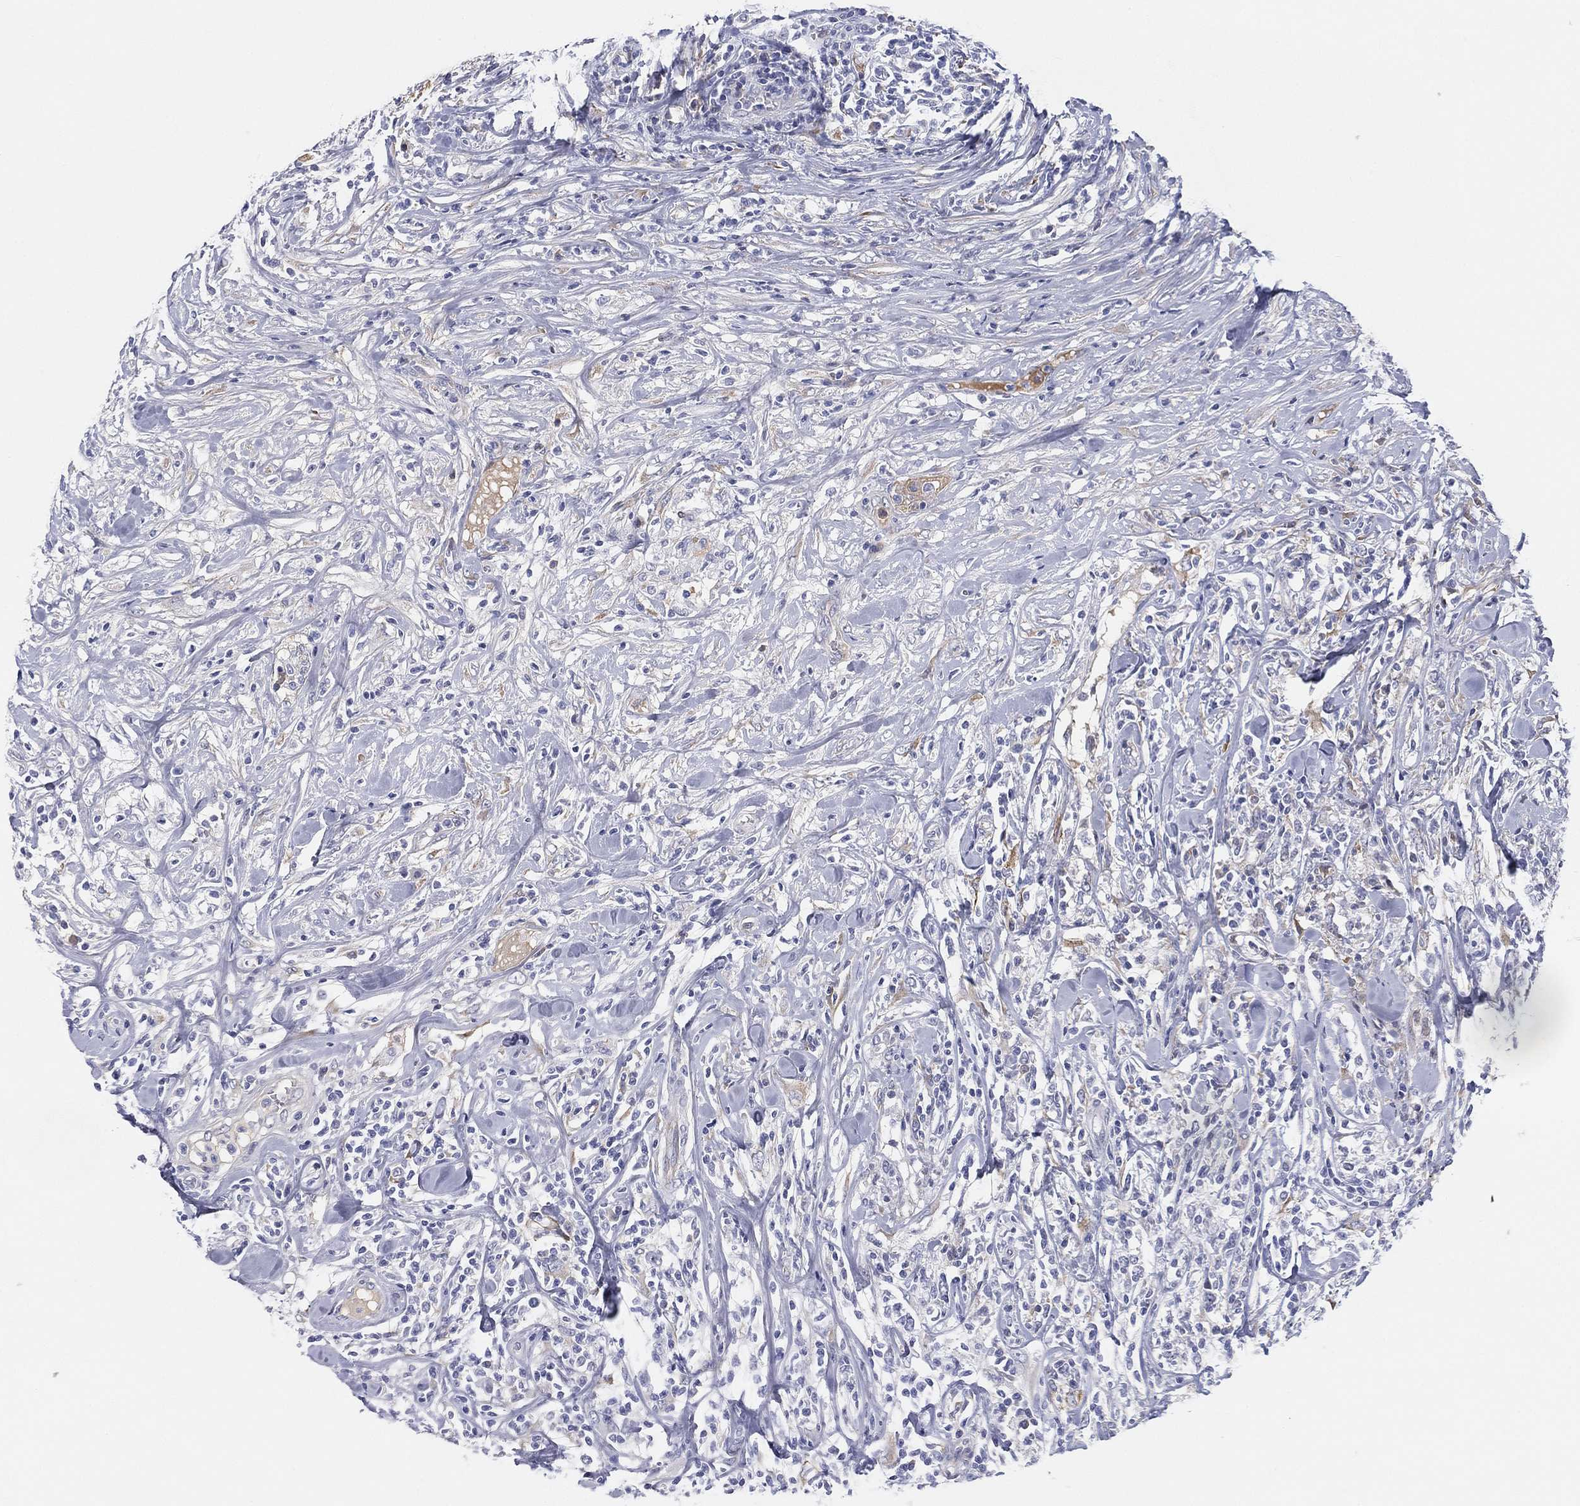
{"staining": {"intensity": "negative", "quantity": "none", "location": "none"}, "tissue": "lymphoma", "cell_type": "Tumor cells", "image_type": "cancer", "snomed": [{"axis": "morphology", "description": "Malignant lymphoma, non-Hodgkin's type, High grade"}, {"axis": "topography", "description": "Lymph node"}], "caption": "An immunohistochemistry (IHC) histopathology image of lymphoma is shown. There is no staining in tumor cells of lymphoma.", "gene": "MLF1", "patient": {"sex": "female", "age": 84}}